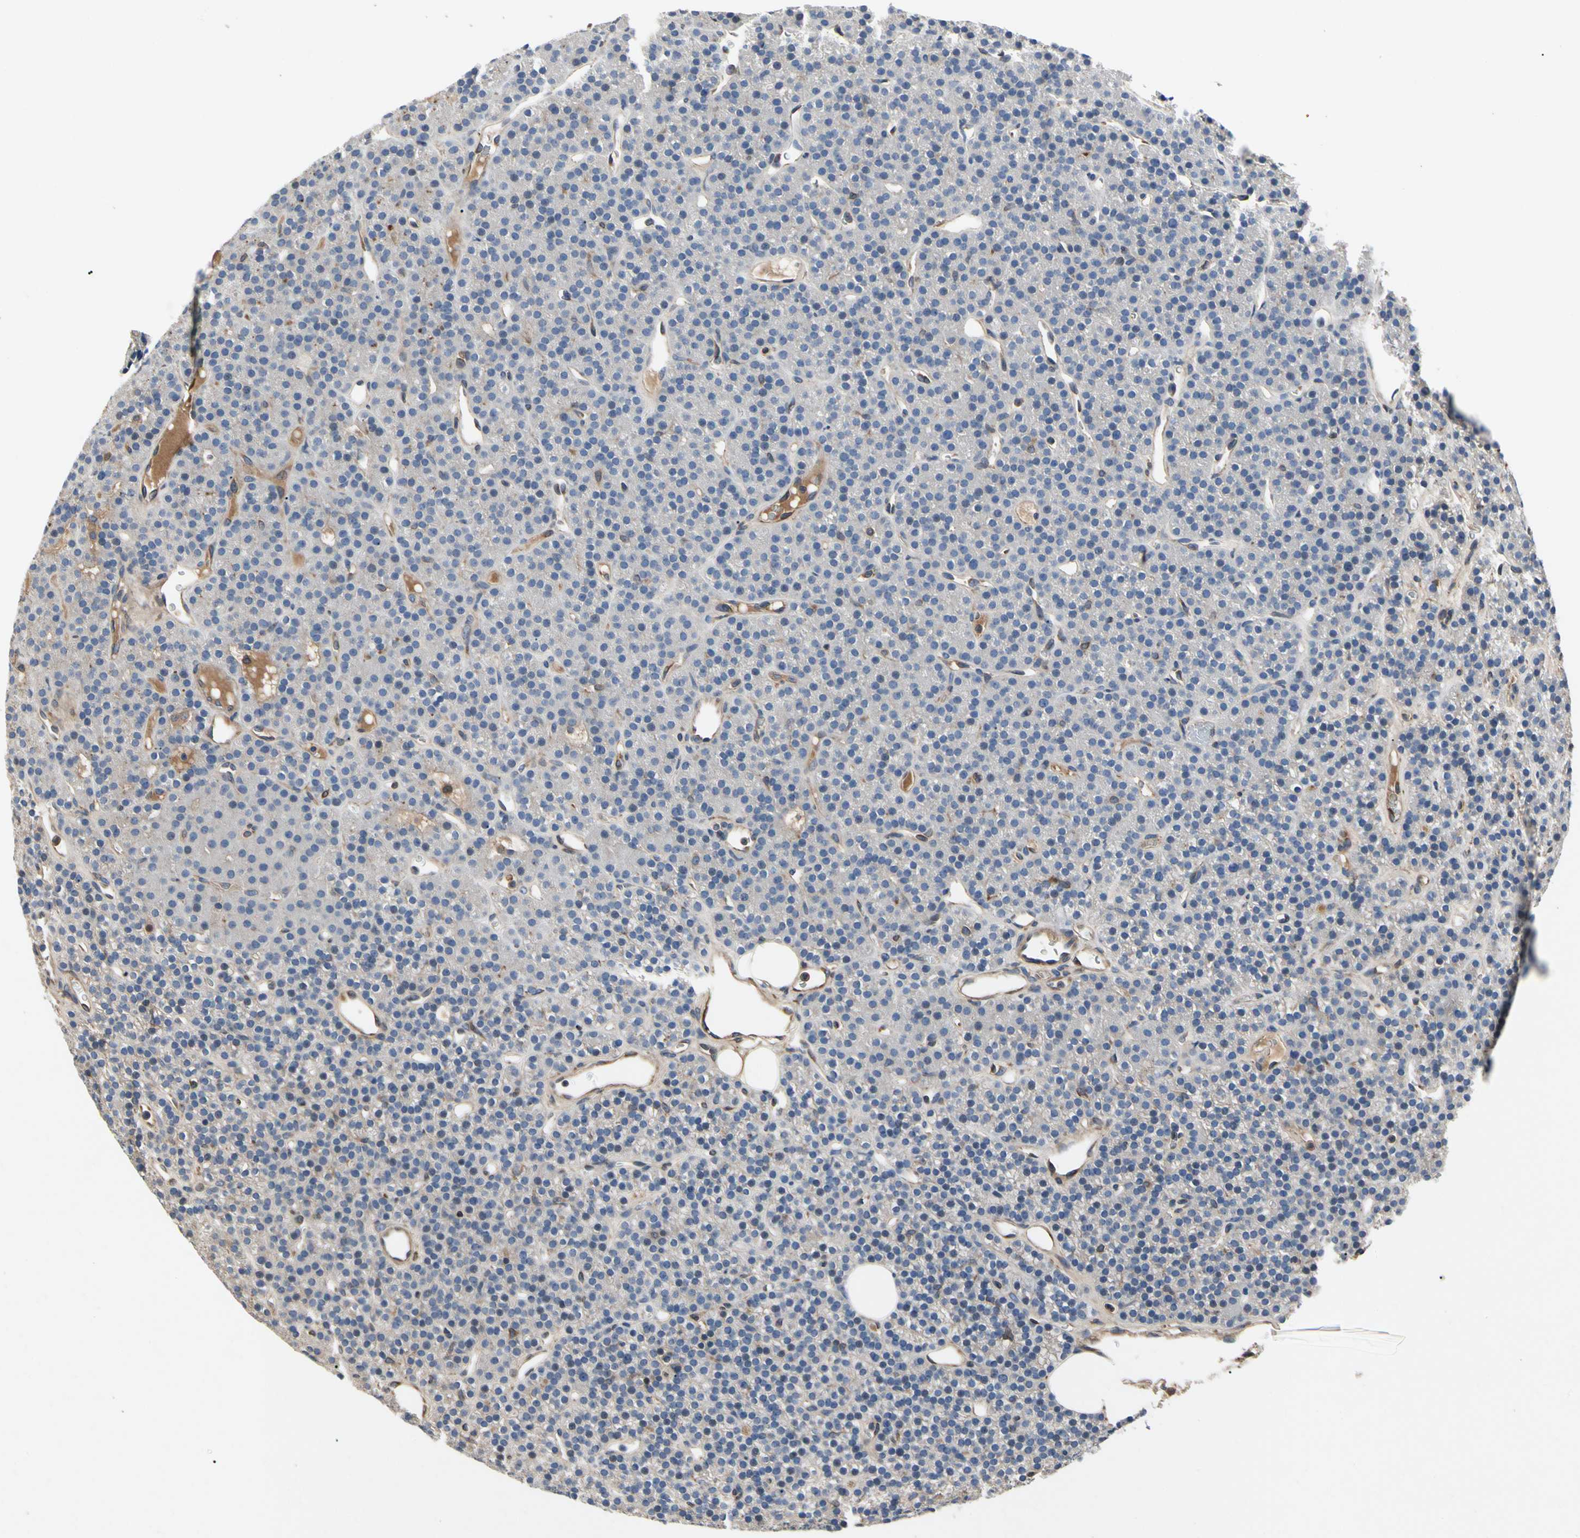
{"staining": {"intensity": "negative", "quantity": "none", "location": "none"}, "tissue": "parathyroid gland", "cell_type": "Glandular cells", "image_type": "normal", "snomed": [{"axis": "morphology", "description": "Normal tissue, NOS"}, {"axis": "morphology", "description": "Hyperplasia, NOS"}, {"axis": "topography", "description": "Parathyroid gland"}], "caption": "An image of parathyroid gland stained for a protein displays no brown staining in glandular cells.", "gene": "CRTAC1", "patient": {"sex": "male", "age": 44}}